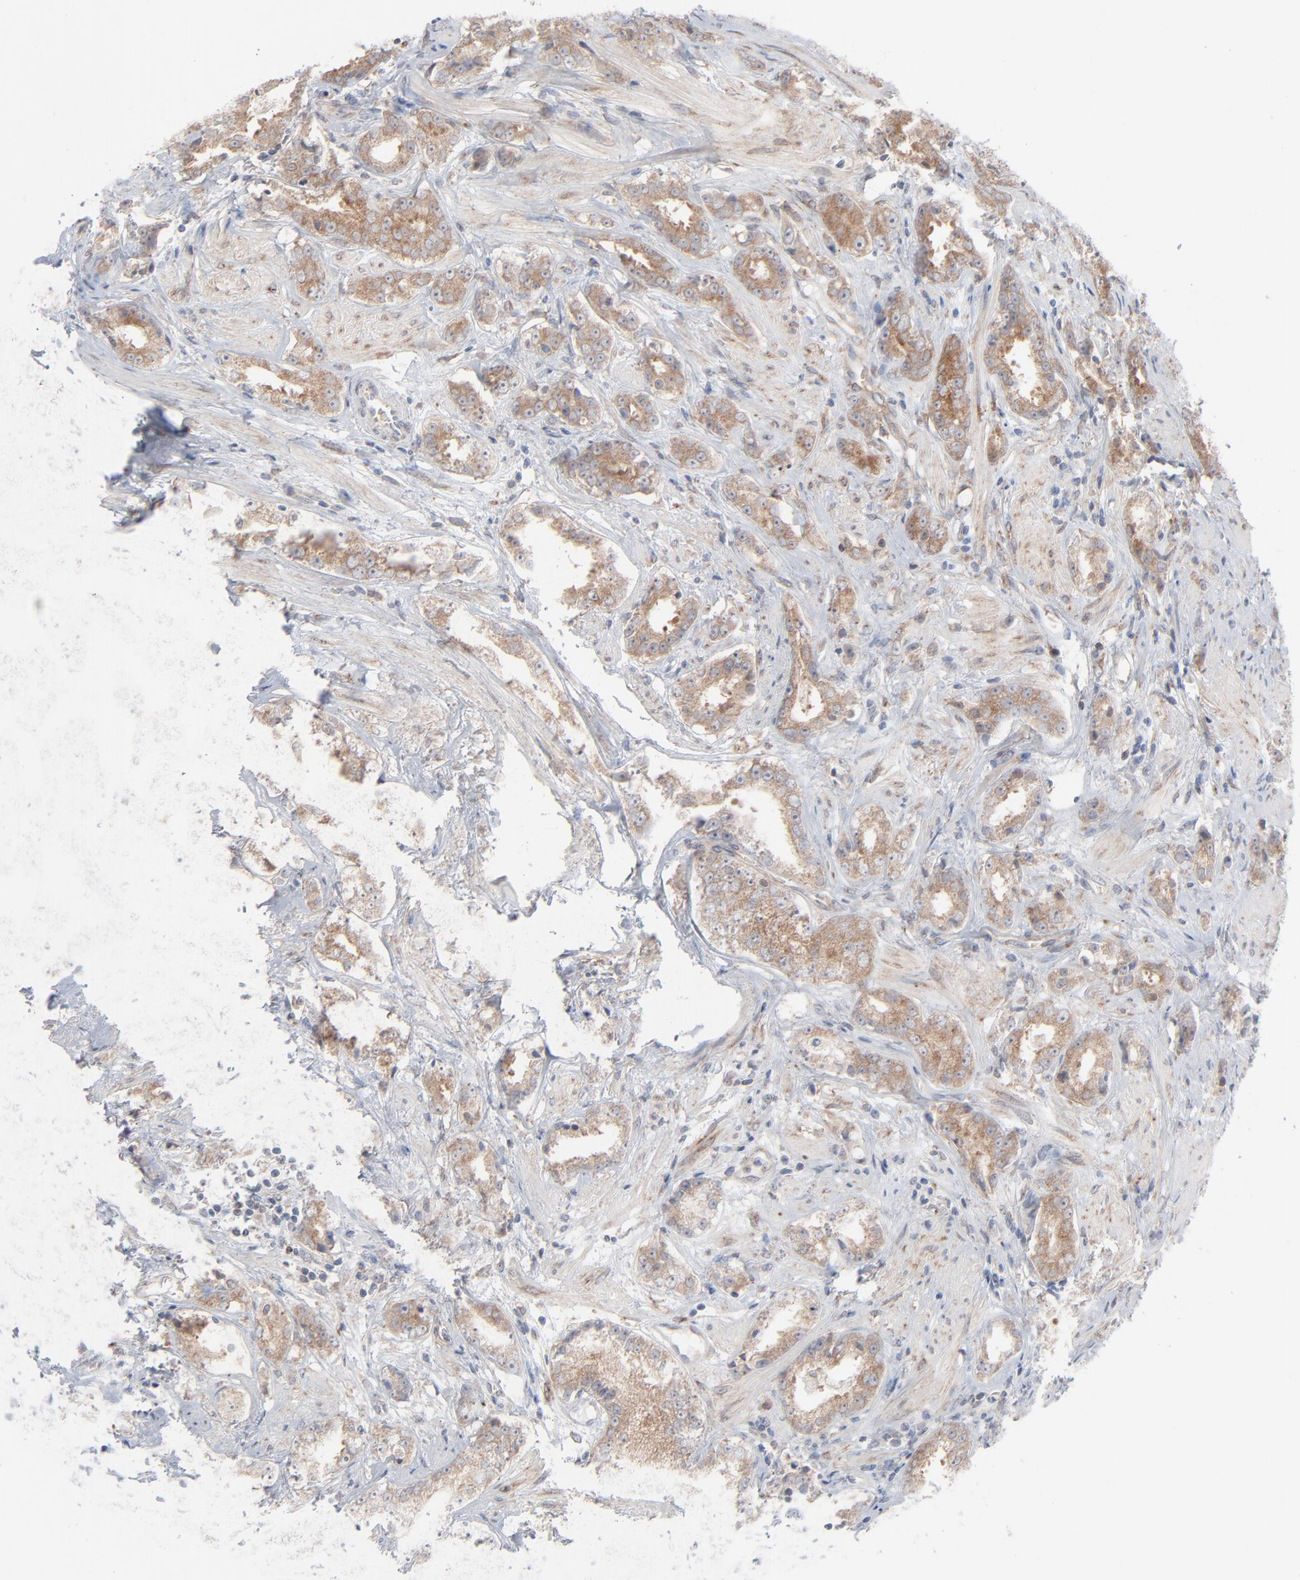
{"staining": {"intensity": "strong", "quantity": ">75%", "location": "cytoplasmic/membranous"}, "tissue": "prostate cancer", "cell_type": "Tumor cells", "image_type": "cancer", "snomed": [{"axis": "morphology", "description": "Adenocarcinoma, Medium grade"}, {"axis": "topography", "description": "Prostate"}], "caption": "Approximately >75% of tumor cells in human prostate adenocarcinoma (medium-grade) display strong cytoplasmic/membranous protein staining as visualized by brown immunohistochemical staining.", "gene": "KDSR", "patient": {"sex": "male", "age": 53}}